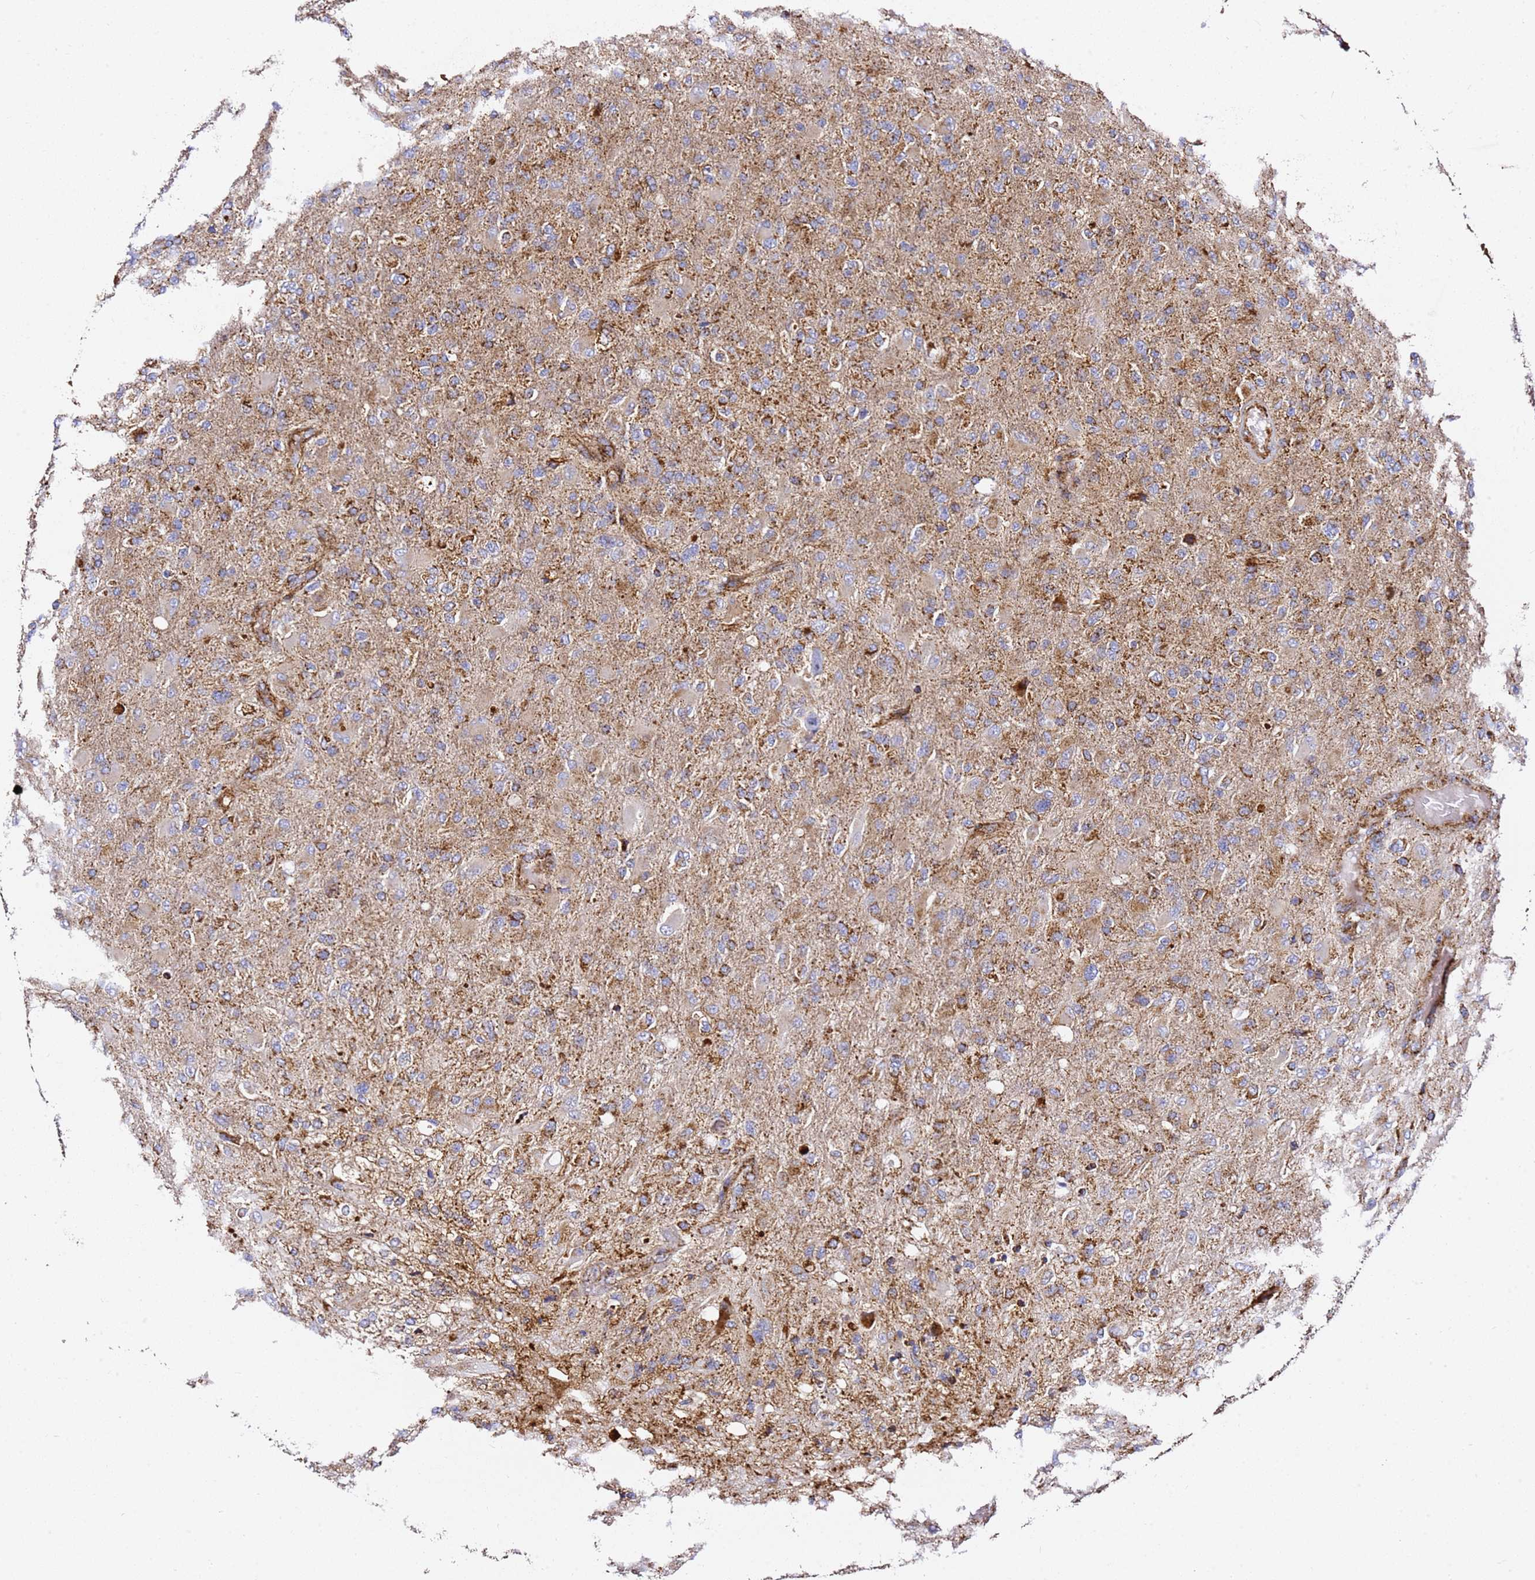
{"staining": {"intensity": "moderate", "quantity": "<25%", "location": "cytoplasmic/membranous"}, "tissue": "glioma", "cell_type": "Tumor cells", "image_type": "cancer", "snomed": [{"axis": "morphology", "description": "Glioma, malignant, Low grade"}, {"axis": "topography", "description": "Brain"}], "caption": "This micrograph exhibits malignant glioma (low-grade) stained with immunohistochemistry (IHC) to label a protein in brown. The cytoplasmic/membranous of tumor cells show moderate positivity for the protein. Nuclei are counter-stained blue.", "gene": "NDUFA3", "patient": {"sex": "male", "age": 65}}